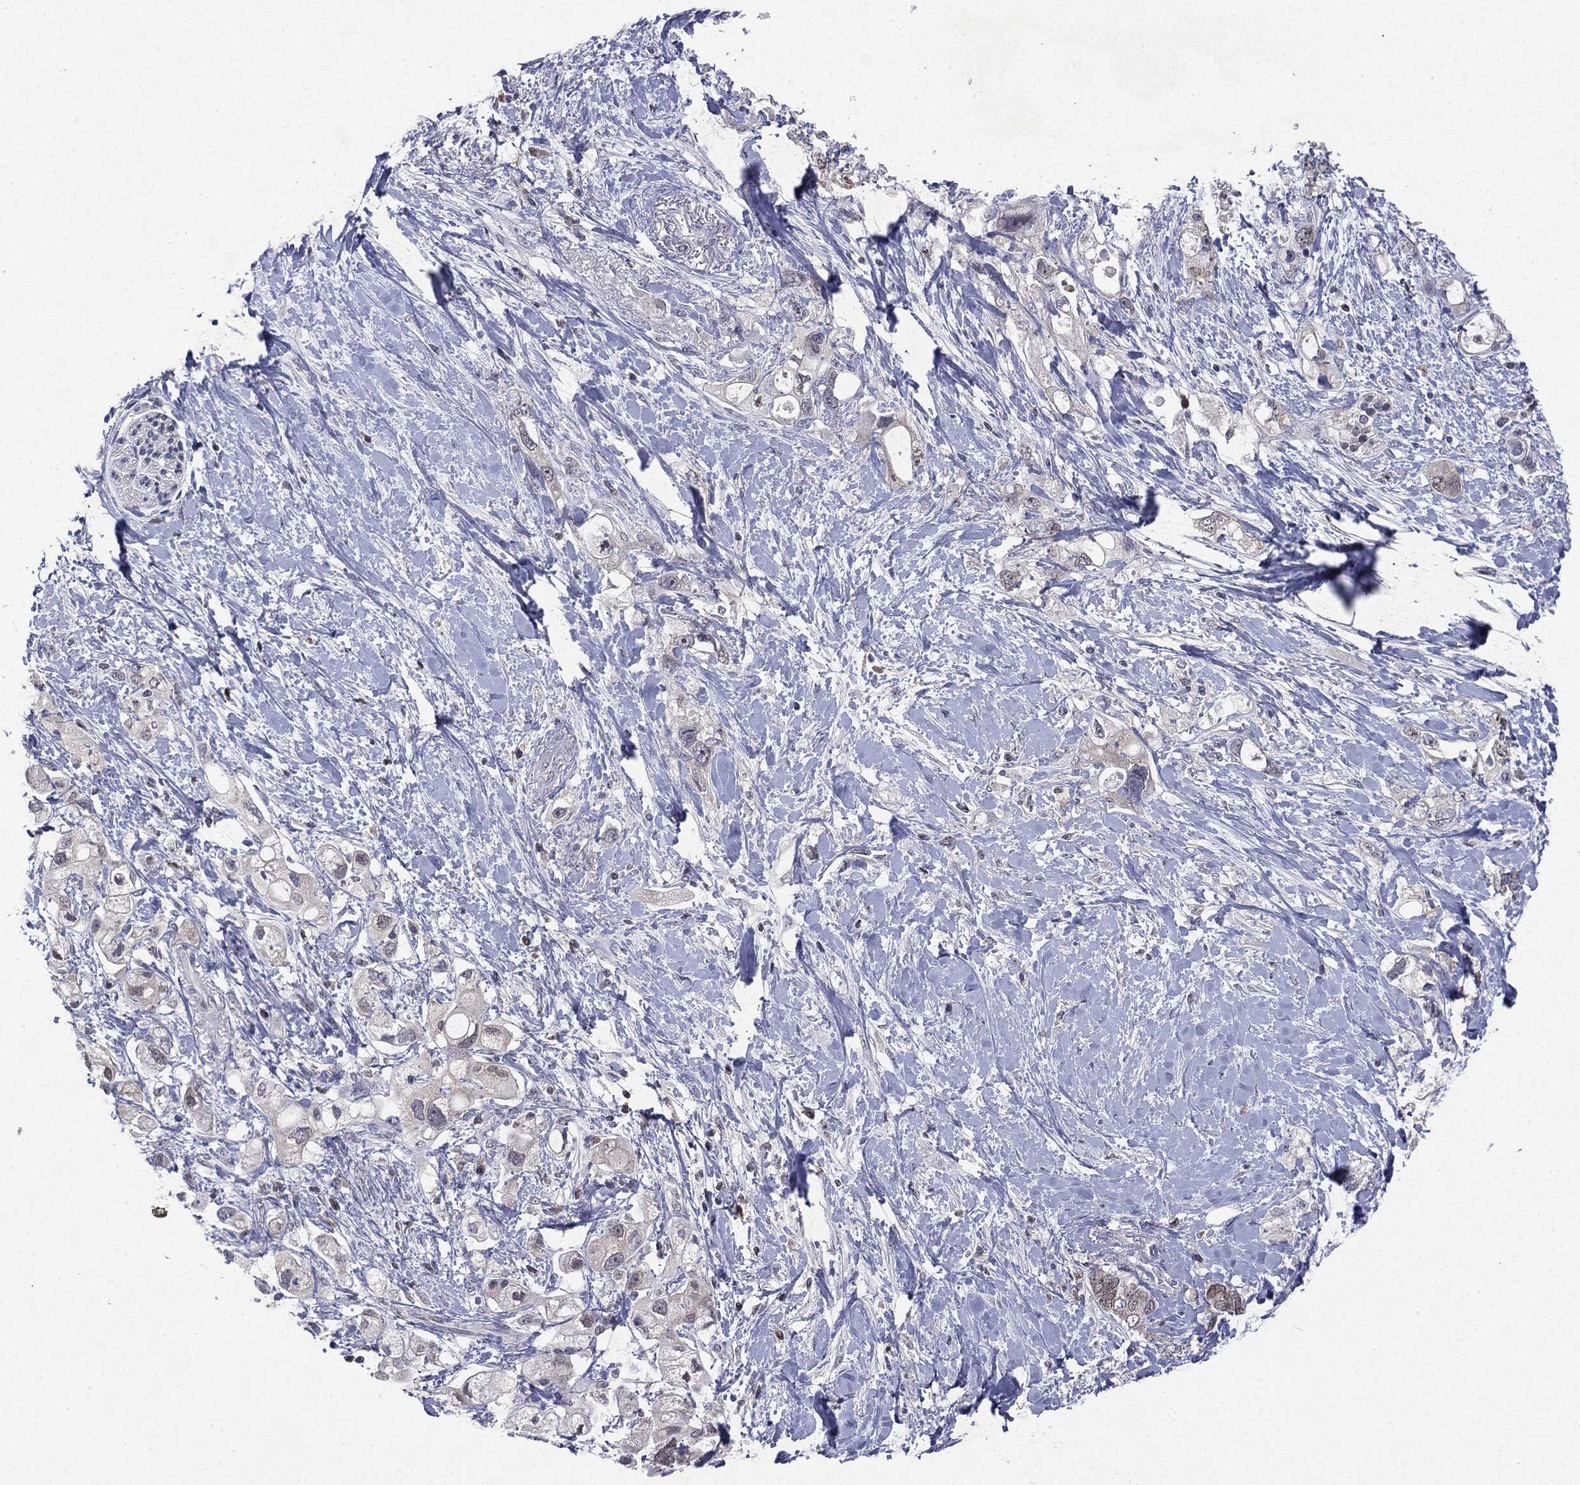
{"staining": {"intensity": "negative", "quantity": "none", "location": "none"}, "tissue": "pancreatic cancer", "cell_type": "Tumor cells", "image_type": "cancer", "snomed": [{"axis": "morphology", "description": "Adenocarcinoma, NOS"}, {"axis": "topography", "description": "Pancreas"}], "caption": "Immunohistochemistry (IHC) micrograph of neoplastic tissue: human adenocarcinoma (pancreatic) stained with DAB (3,3'-diaminobenzidine) demonstrates no significant protein expression in tumor cells.", "gene": "KIF2C", "patient": {"sex": "female", "age": 56}}